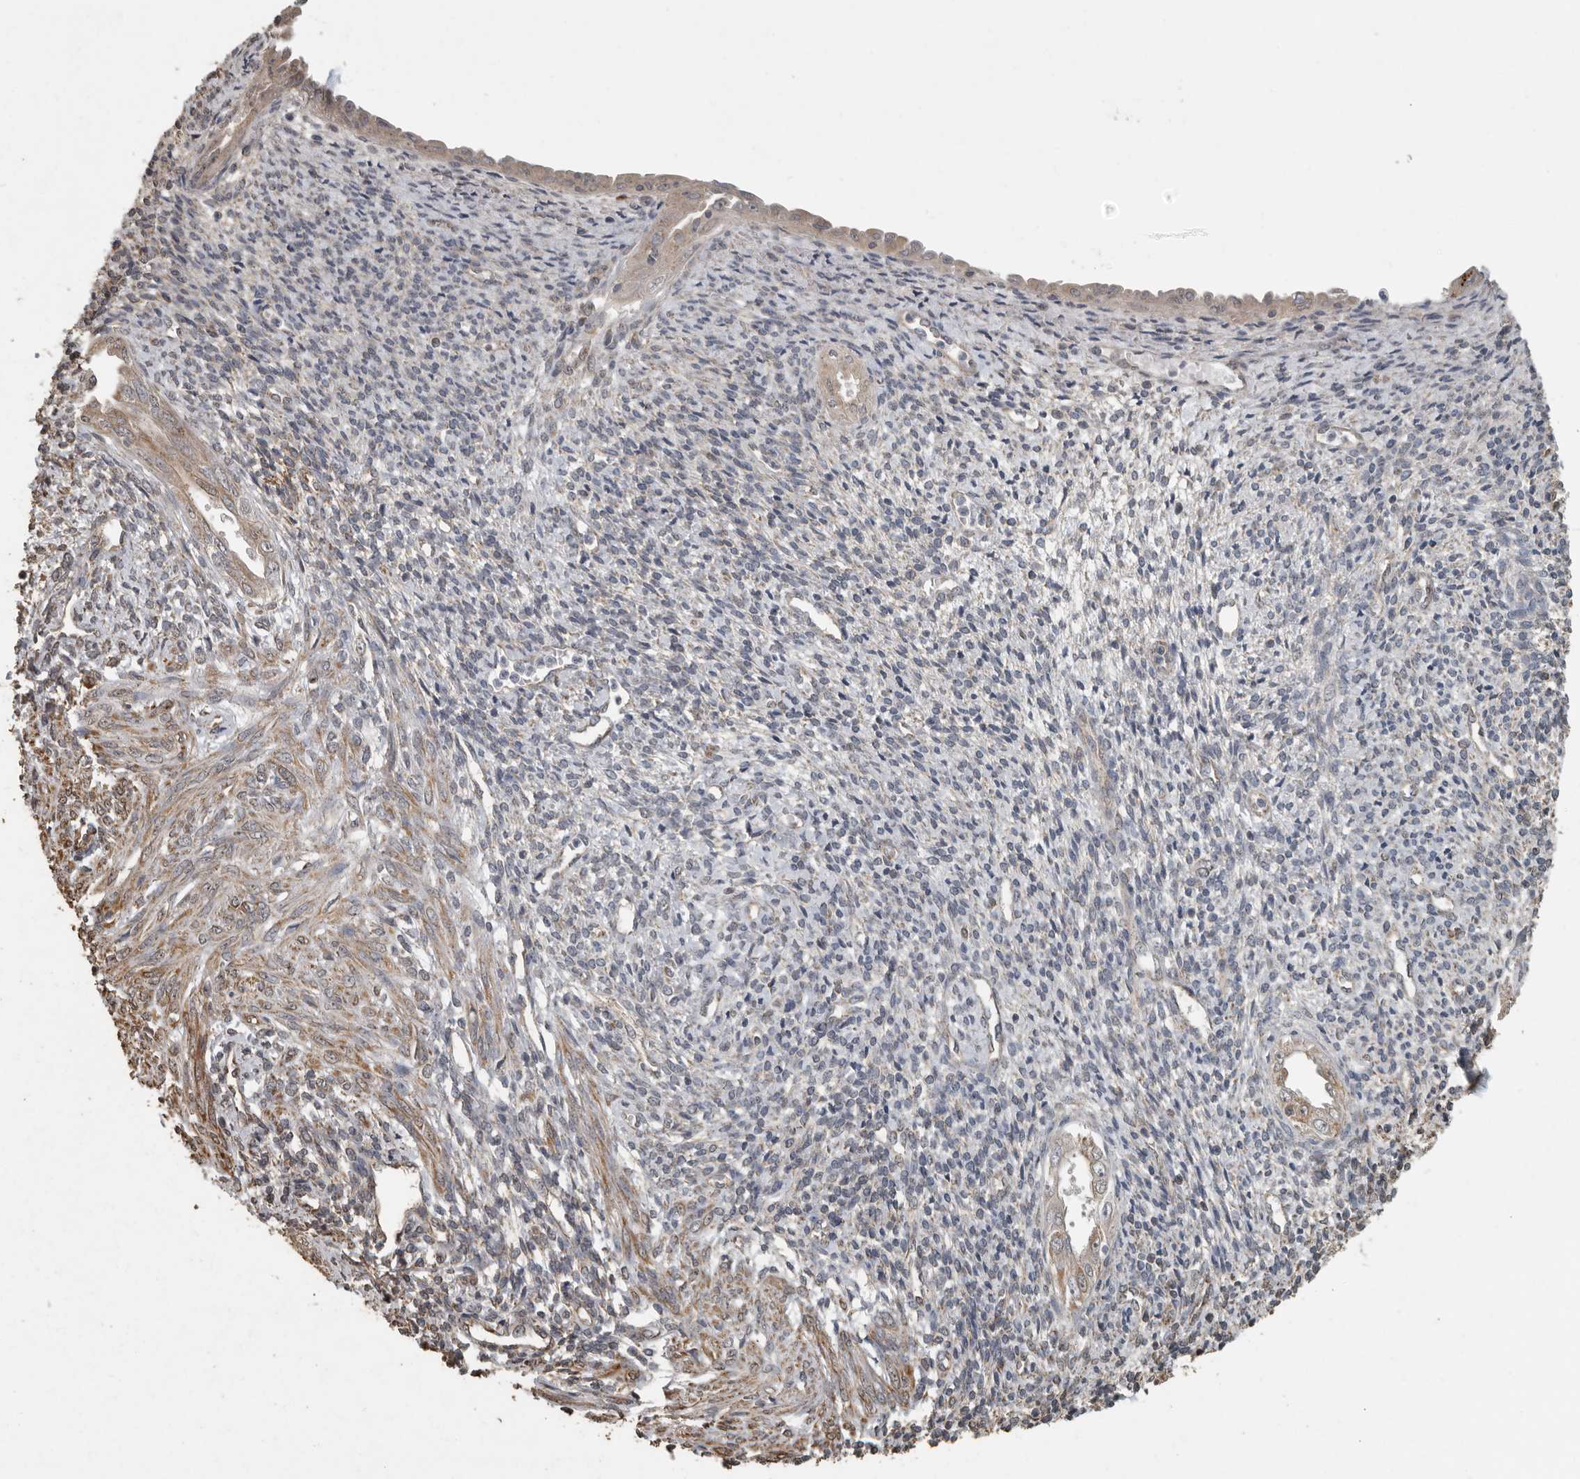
{"staining": {"intensity": "negative", "quantity": "none", "location": "none"}, "tissue": "endometrium", "cell_type": "Cells in endometrial stroma", "image_type": "normal", "snomed": [{"axis": "morphology", "description": "Normal tissue, NOS"}, {"axis": "topography", "description": "Endometrium"}], "caption": "The micrograph demonstrates no staining of cells in endometrial stroma in normal endometrium. (IHC, brightfield microscopy, high magnification).", "gene": "AFAP1", "patient": {"sex": "female", "age": 66}}